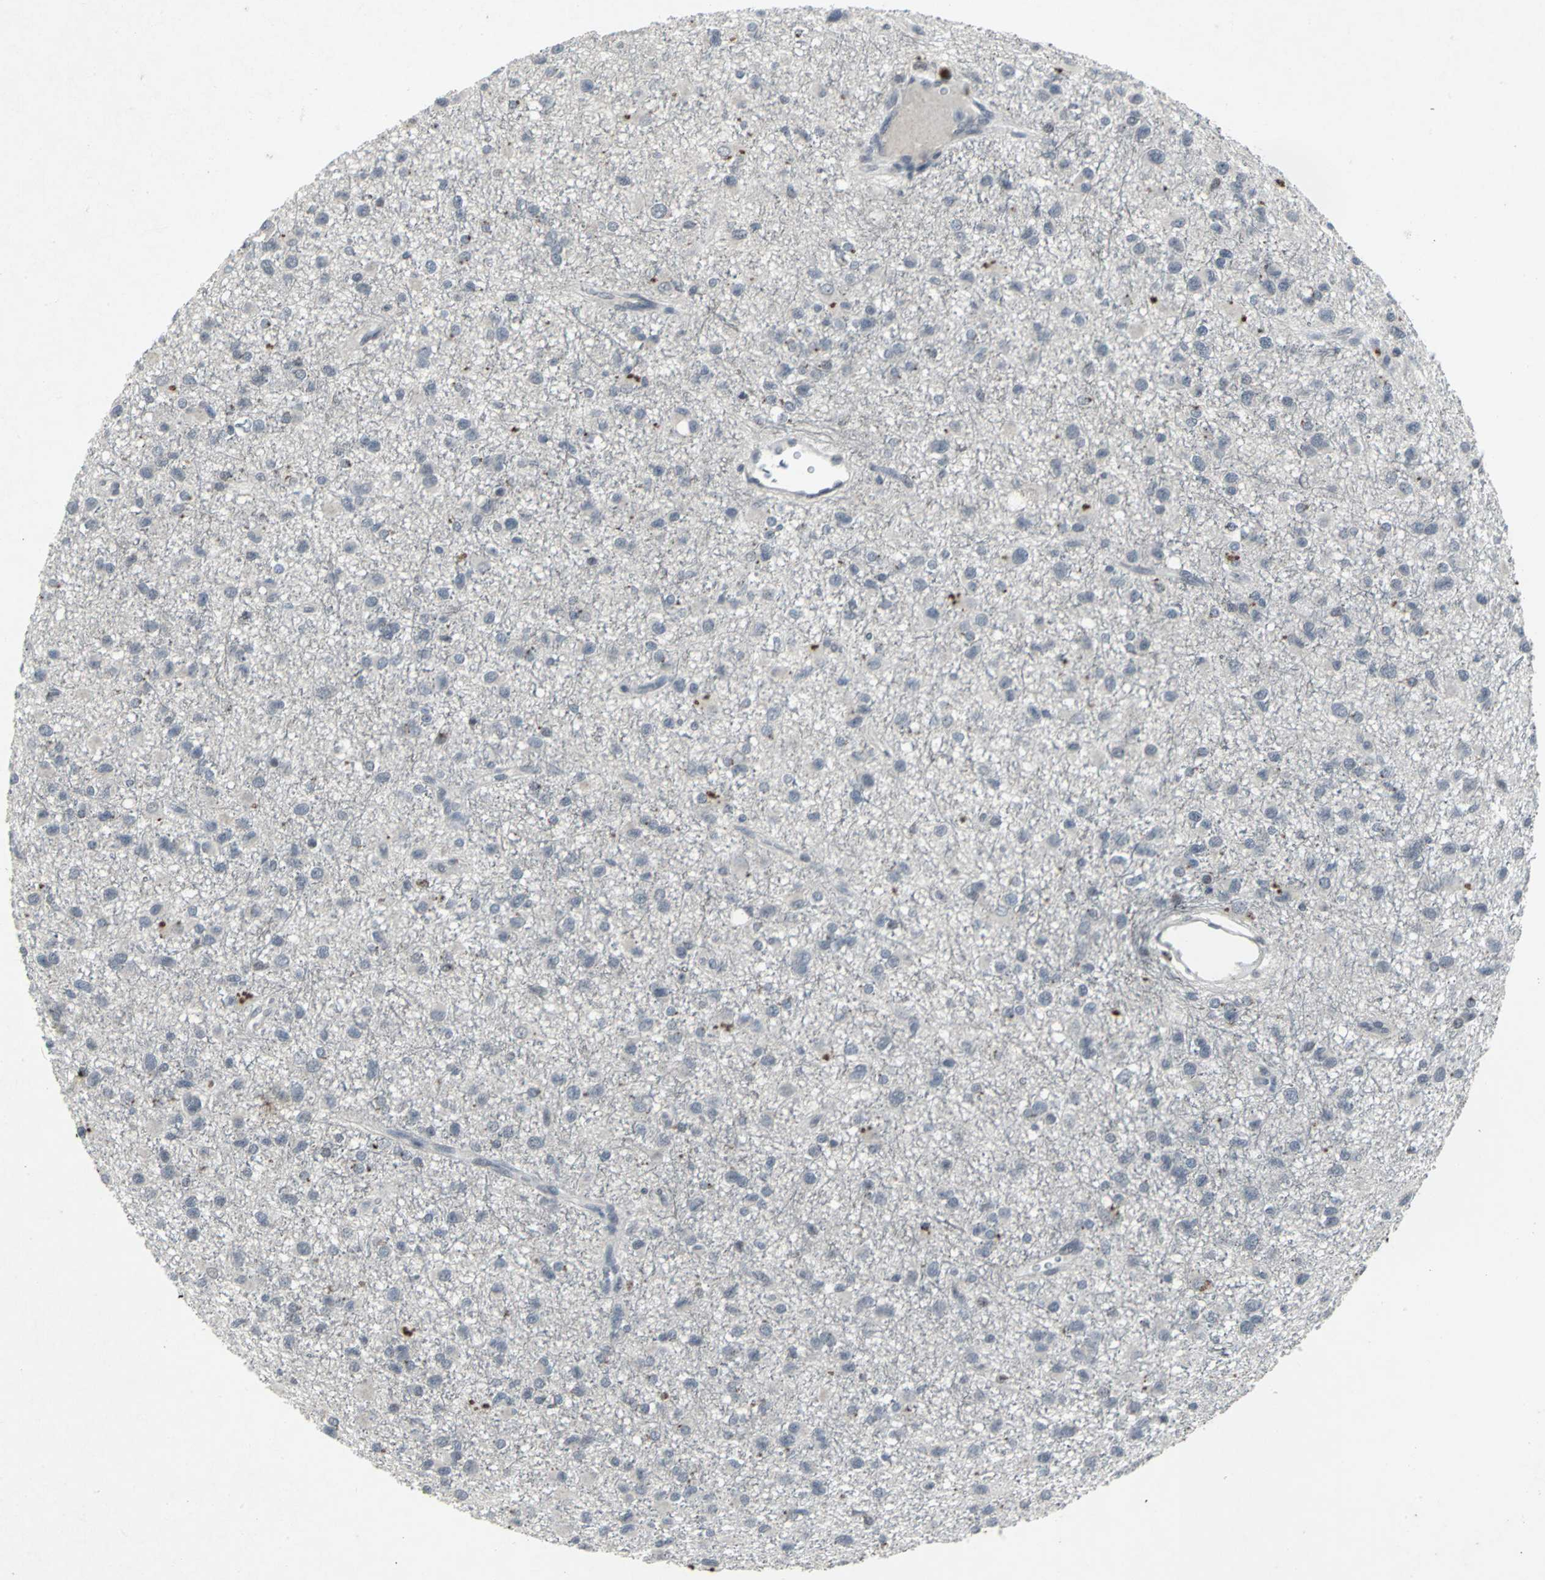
{"staining": {"intensity": "negative", "quantity": "none", "location": "none"}, "tissue": "glioma", "cell_type": "Tumor cells", "image_type": "cancer", "snomed": [{"axis": "morphology", "description": "Glioma, malignant, Low grade"}, {"axis": "topography", "description": "Brain"}], "caption": "DAB immunohistochemical staining of malignant glioma (low-grade) shows no significant expression in tumor cells.", "gene": "BMP4", "patient": {"sex": "male", "age": 42}}